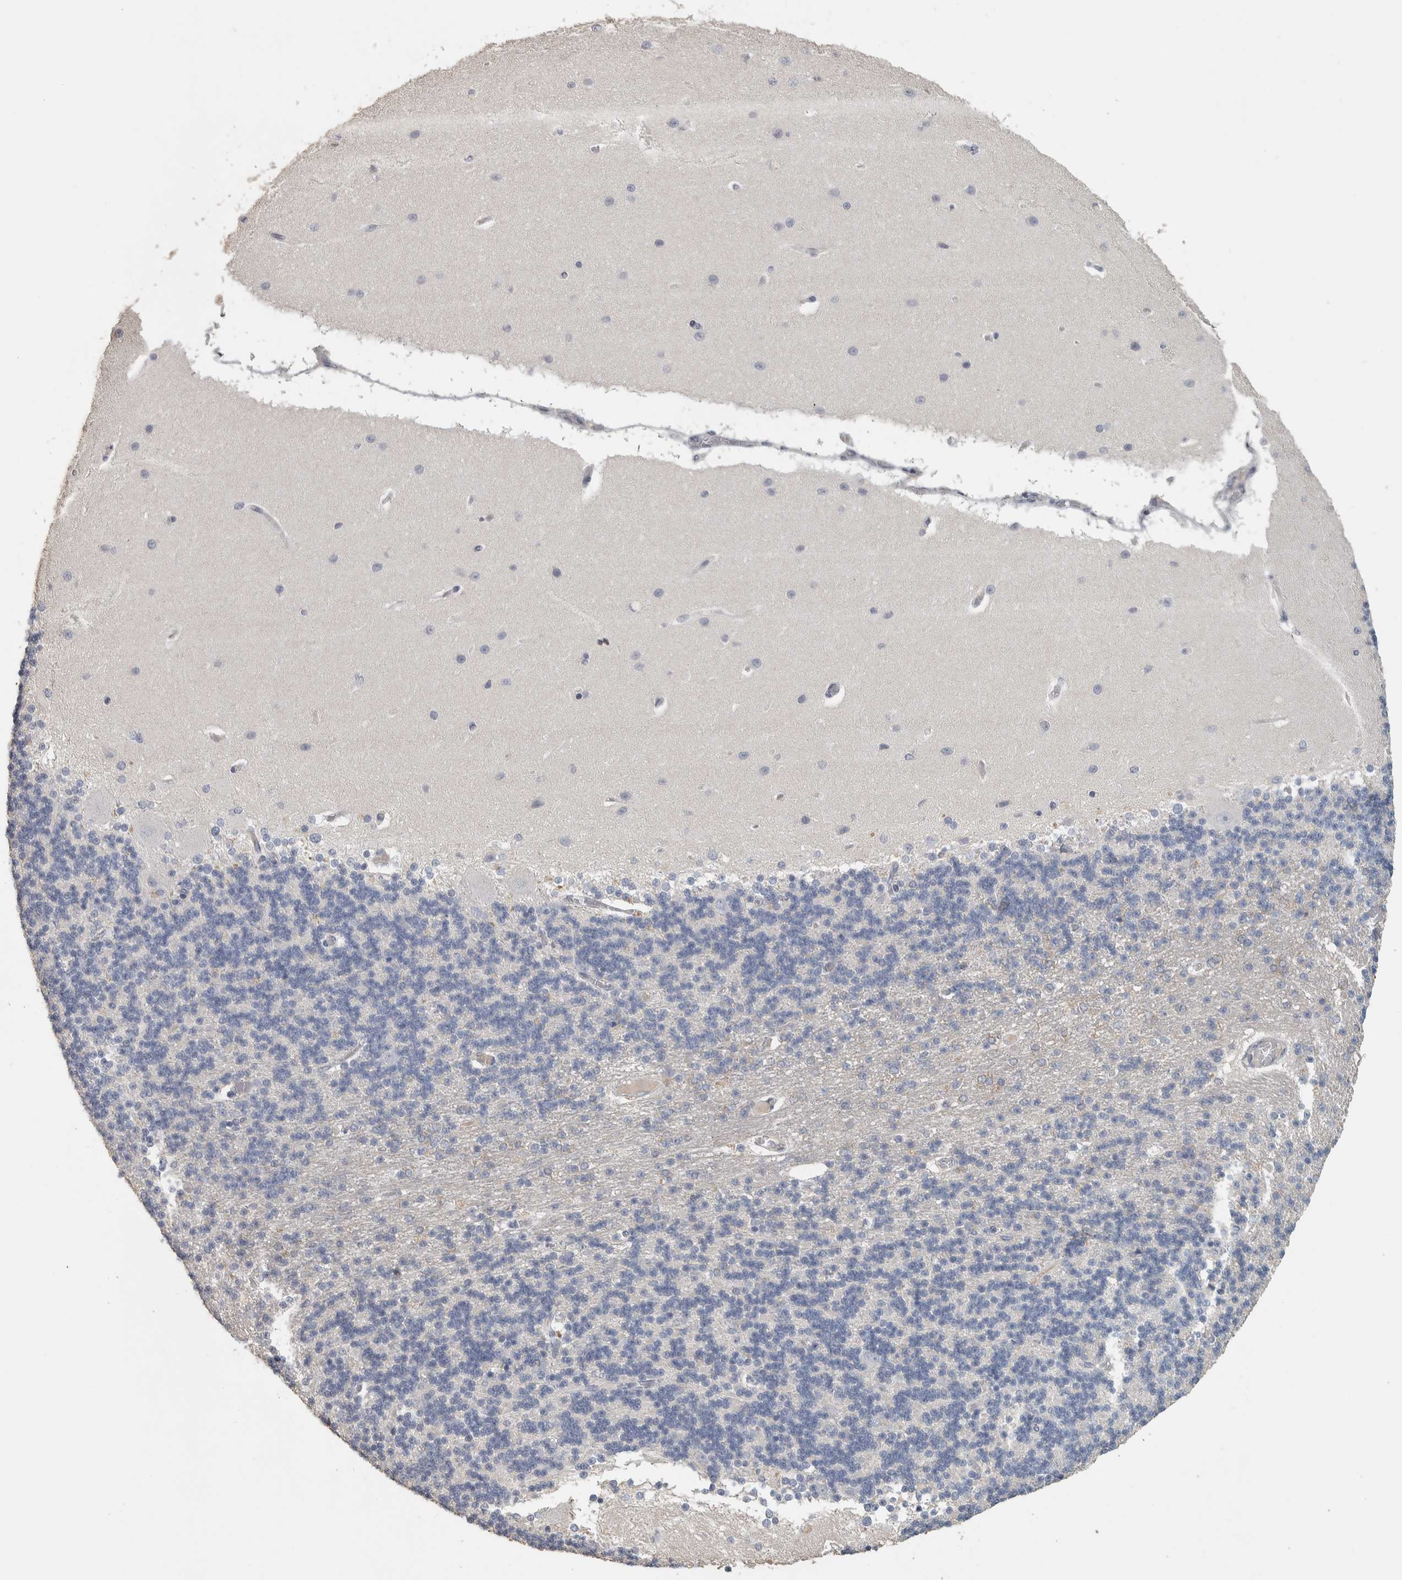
{"staining": {"intensity": "negative", "quantity": "none", "location": "none"}, "tissue": "cerebellum", "cell_type": "Cells in granular layer", "image_type": "normal", "snomed": [{"axis": "morphology", "description": "Normal tissue, NOS"}, {"axis": "topography", "description": "Cerebellum"}], "caption": "Histopathology image shows no significant protein staining in cells in granular layer of normal cerebellum. (DAB (3,3'-diaminobenzidine) immunohistochemistry visualized using brightfield microscopy, high magnification).", "gene": "NECAB1", "patient": {"sex": "female", "age": 54}}